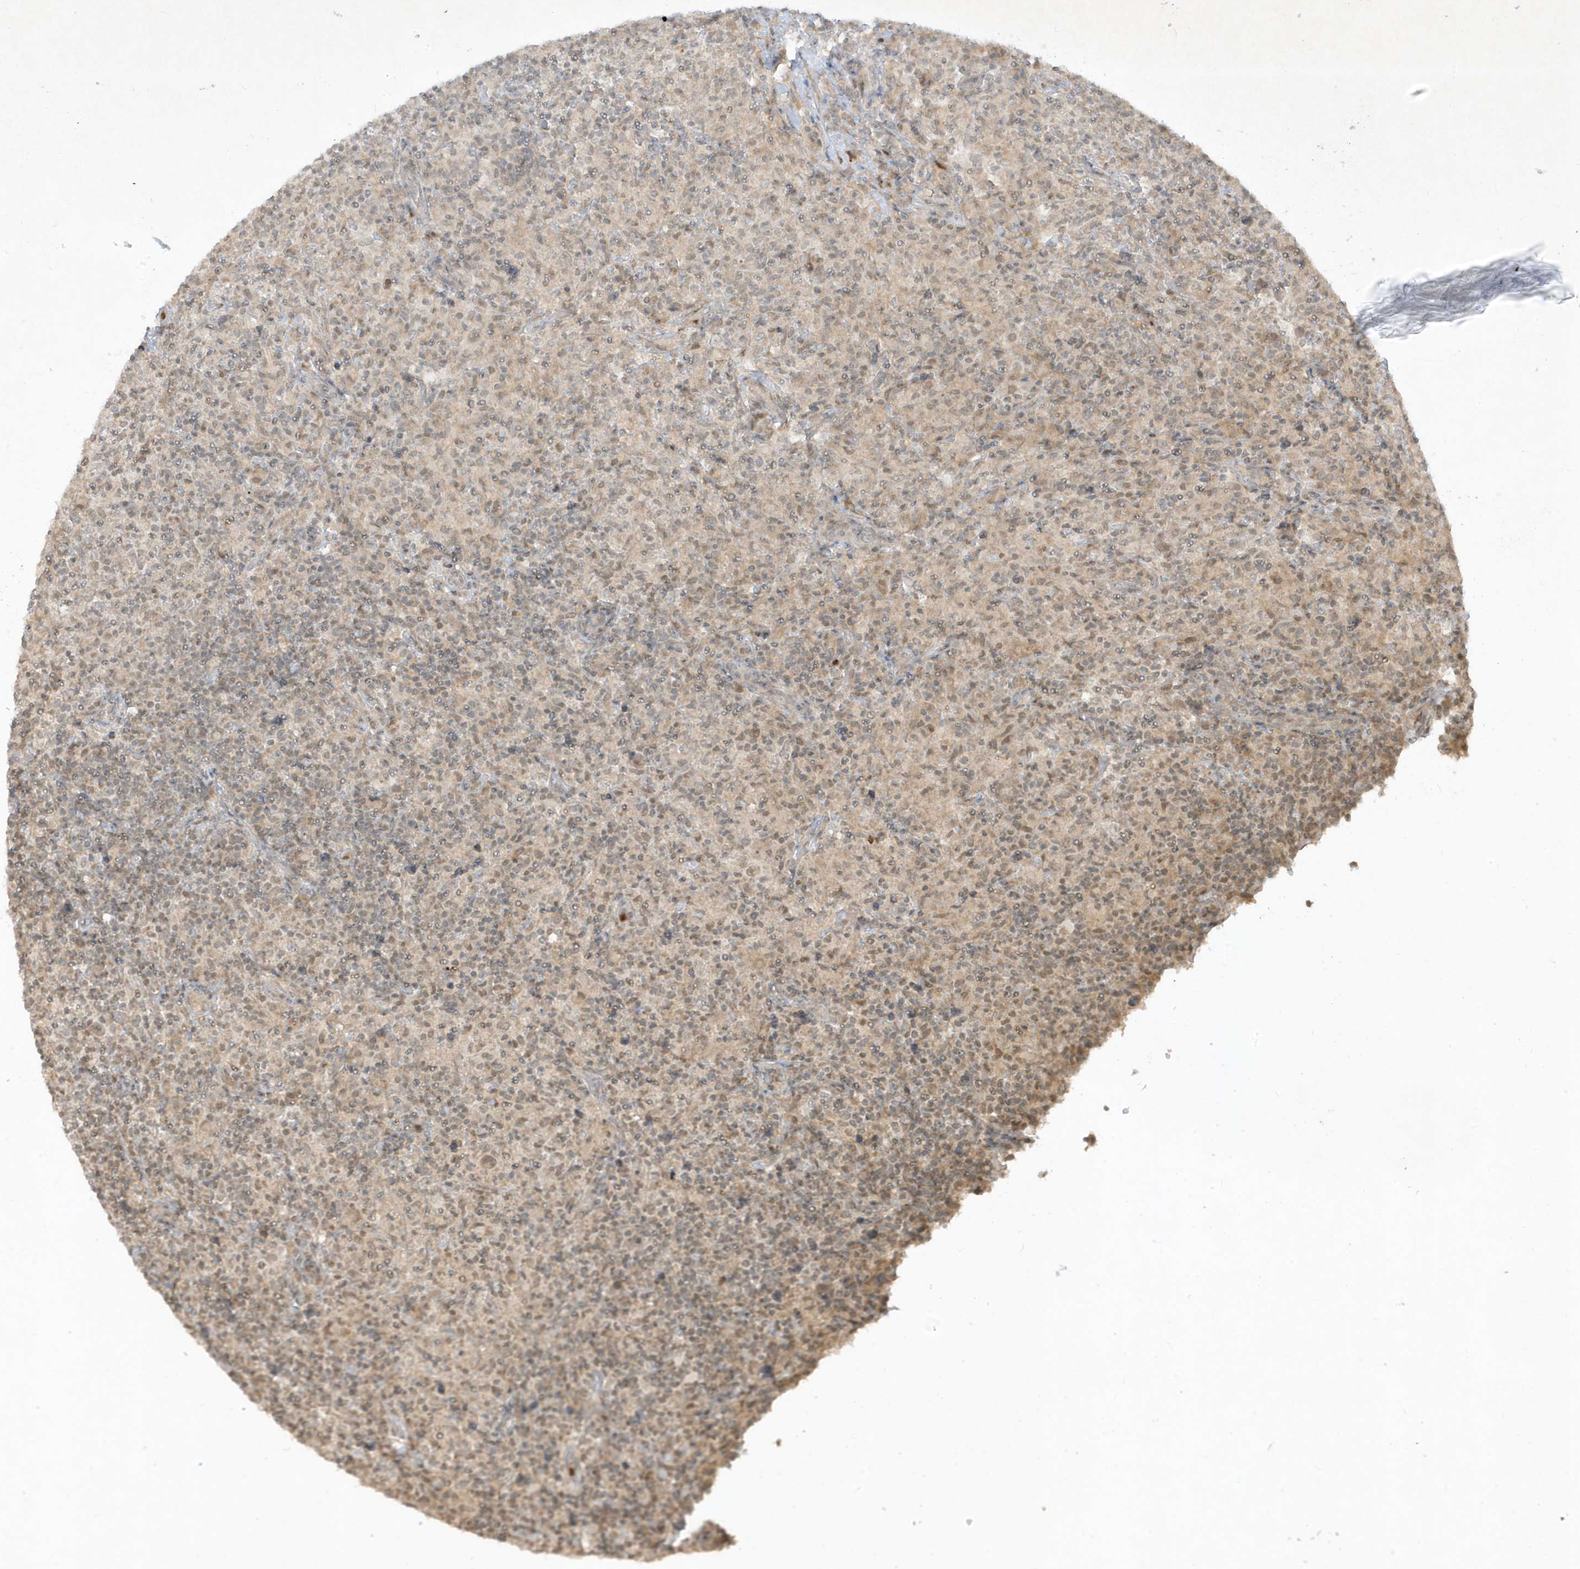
{"staining": {"intensity": "negative", "quantity": "none", "location": "none"}, "tissue": "lymphoma", "cell_type": "Tumor cells", "image_type": "cancer", "snomed": [{"axis": "morphology", "description": "Hodgkin's disease, NOS"}, {"axis": "topography", "description": "Lymph node"}], "caption": "A photomicrograph of Hodgkin's disease stained for a protein demonstrates no brown staining in tumor cells. (DAB (3,3'-diaminobenzidine) immunohistochemistry (IHC) with hematoxylin counter stain).", "gene": "ZNF213", "patient": {"sex": "male", "age": 70}}